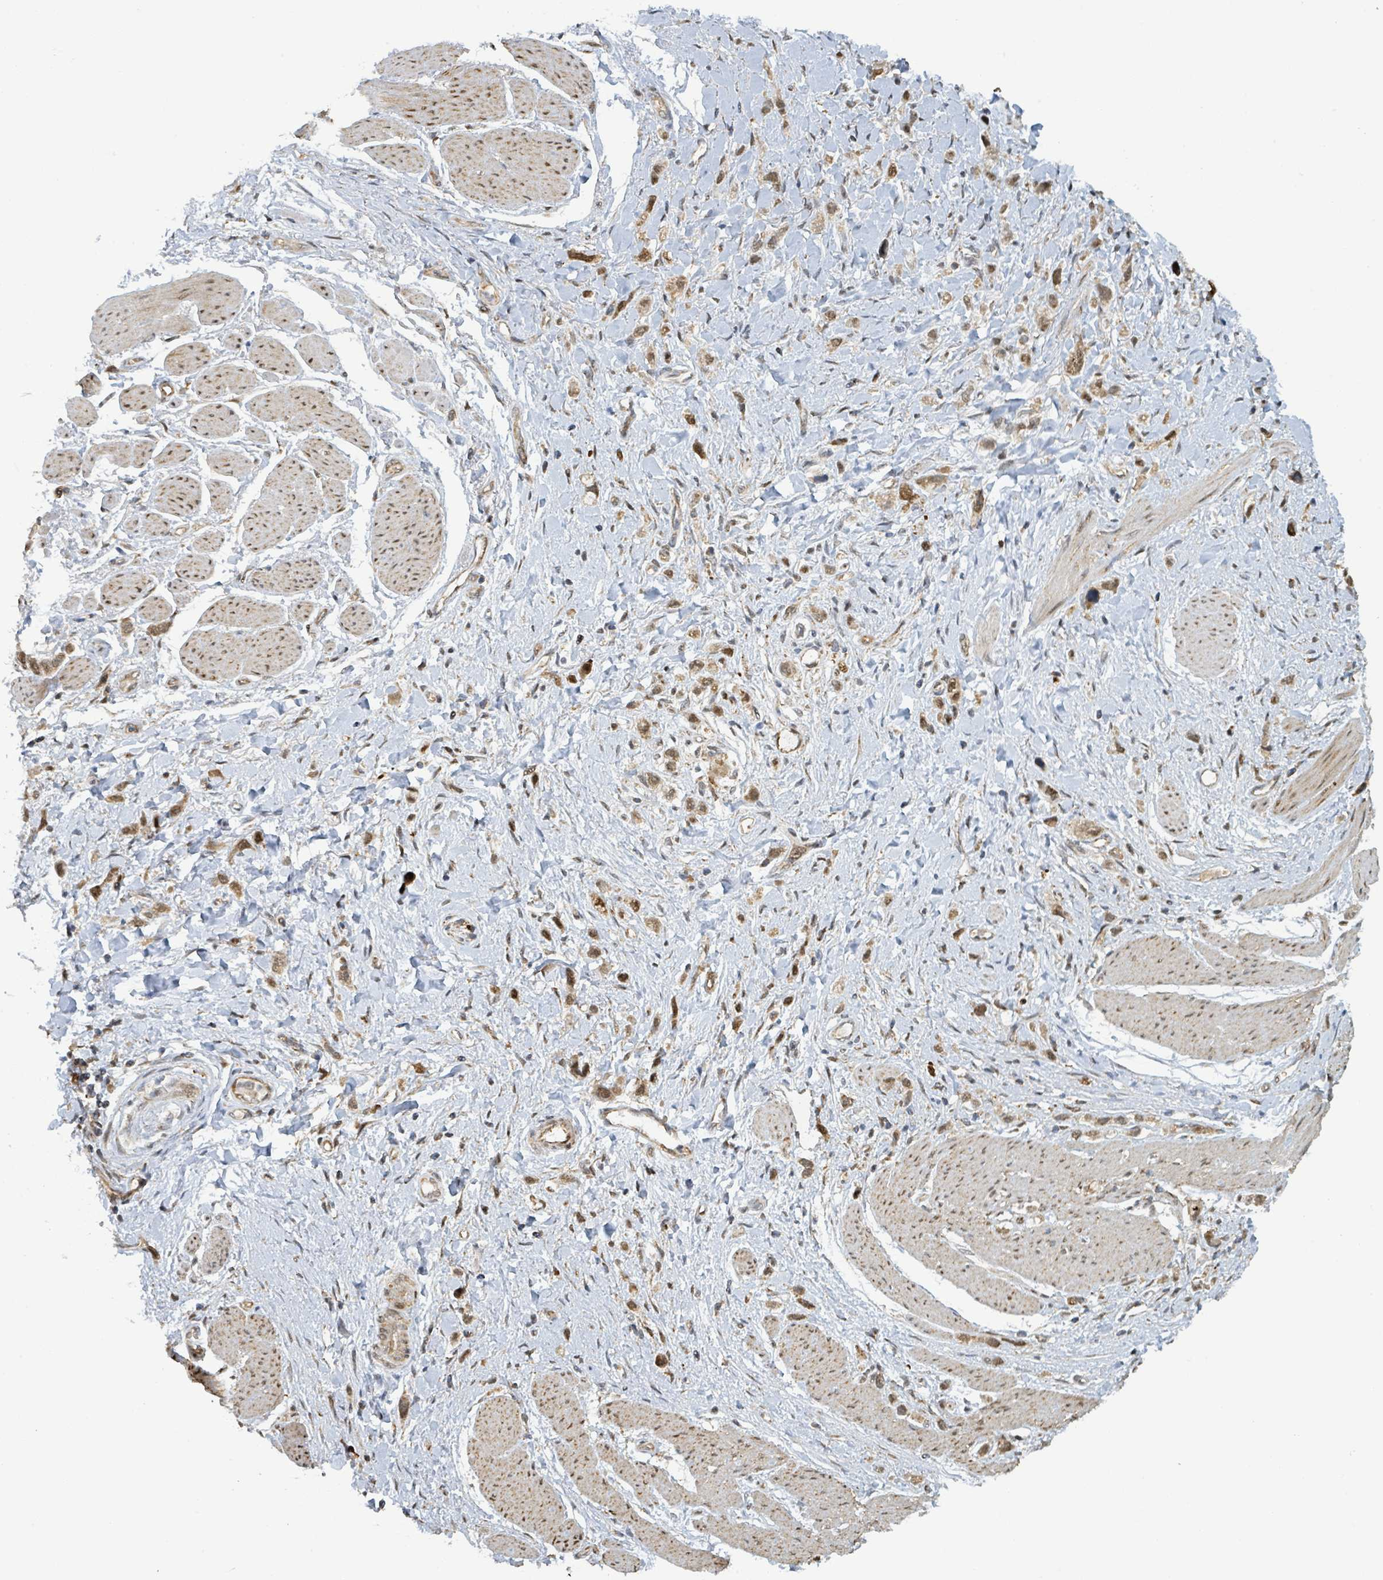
{"staining": {"intensity": "moderate", "quantity": ">75%", "location": "cytoplasmic/membranous,nuclear"}, "tissue": "stomach cancer", "cell_type": "Tumor cells", "image_type": "cancer", "snomed": [{"axis": "morphology", "description": "Adenocarcinoma, NOS"}, {"axis": "topography", "description": "Stomach"}], "caption": "A brown stain highlights moderate cytoplasmic/membranous and nuclear expression of a protein in stomach adenocarcinoma tumor cells. (Brightfield microscopy of DAB IHC at high magnification).", "gene": "PSMB7", "patient": {"sex": "female", "age": 65}}